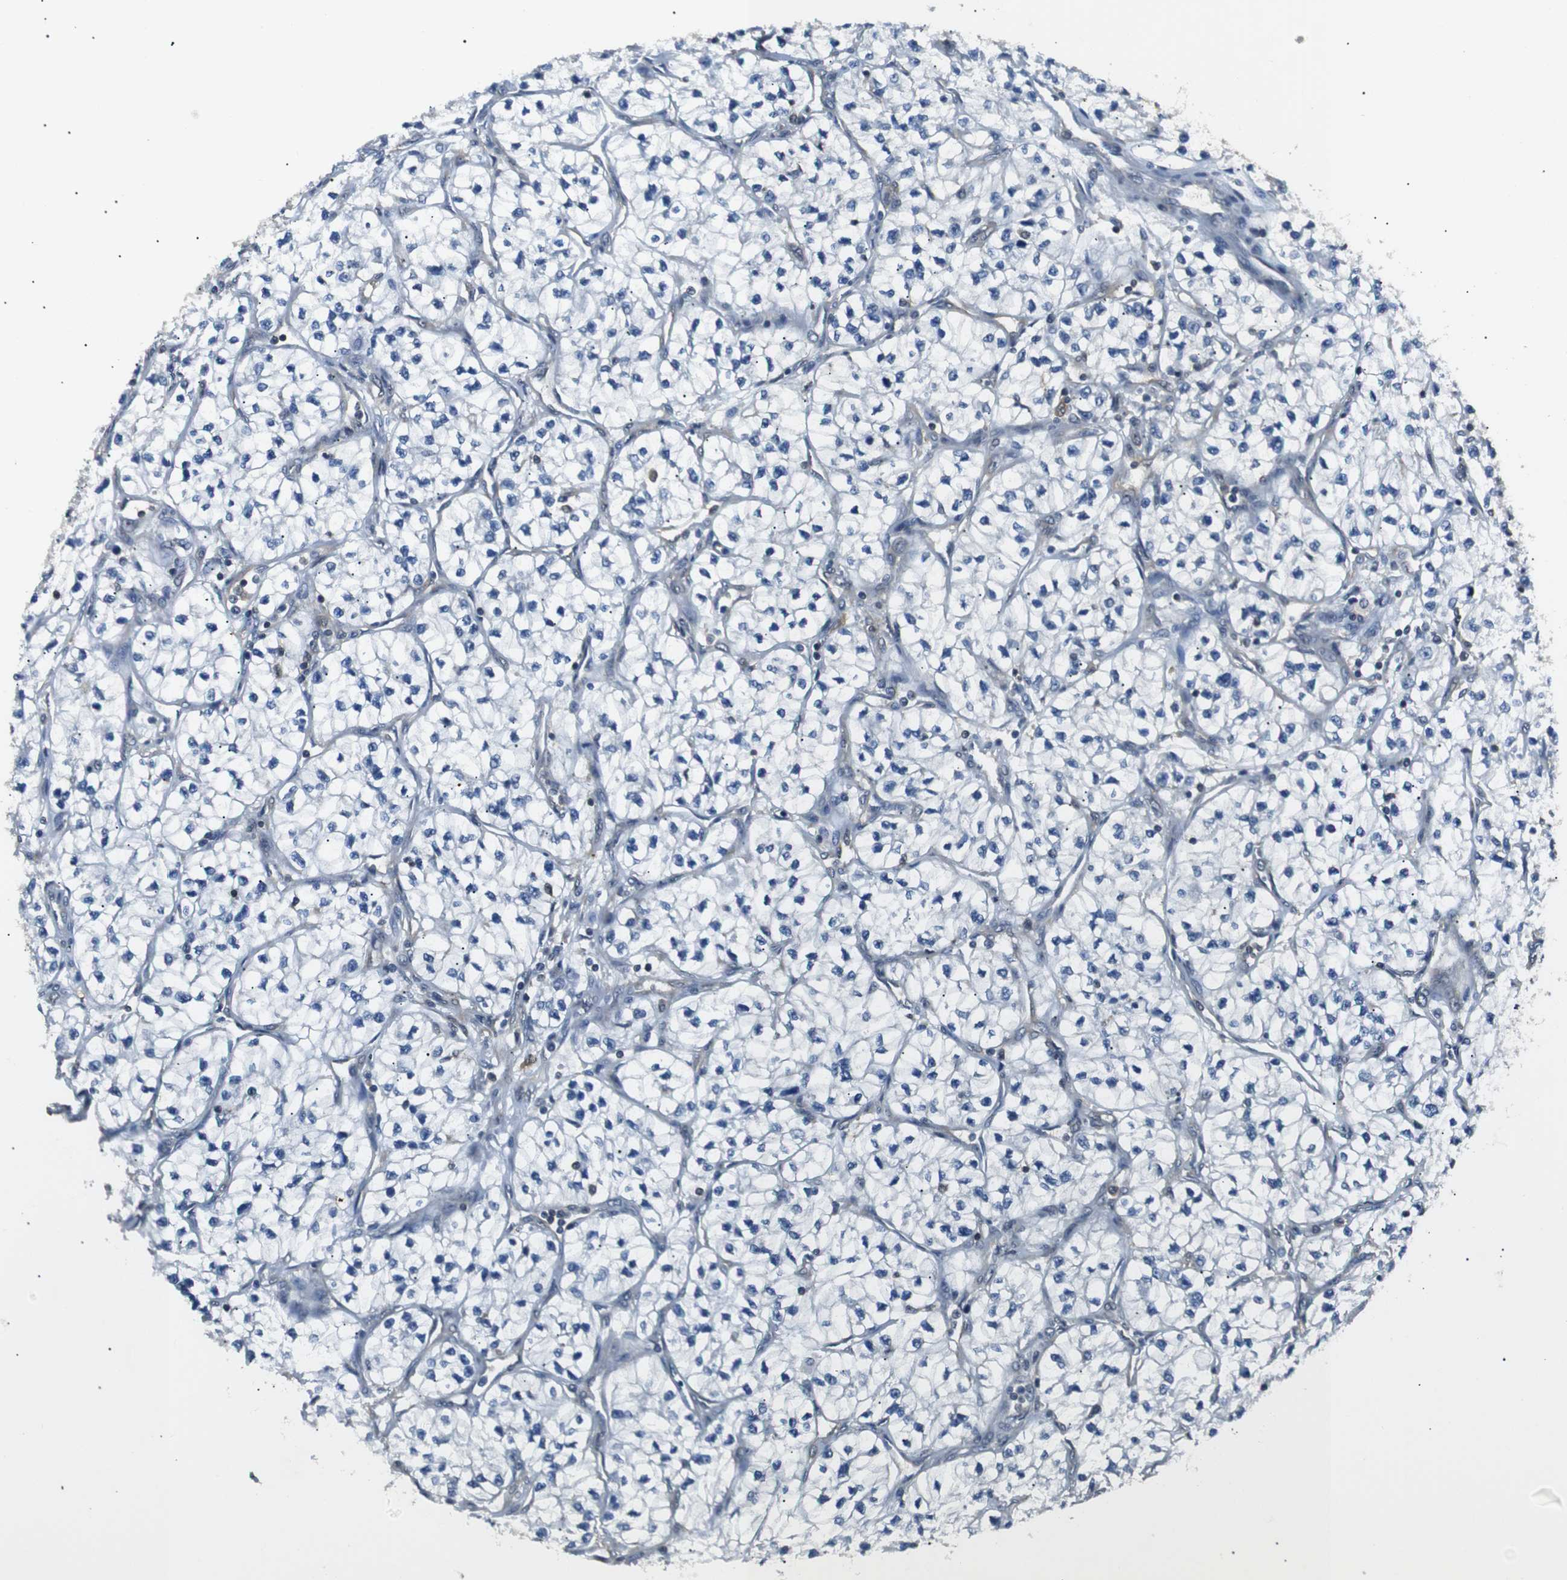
{"staining": {"intensity": "negative", "quantity": "none", "location": "none"}, "tissue": "renal cancer", "cell_type": "Tumor cells", "image_type": "cancer", "snomed": [{"axis": "morphology", "description": "Adenocarcinoma, NOS"}, {"axis": "topography", "description": "Kidney"}], "caption": "This histopathology image is of renal adenocarcinoma stained with immunohistochemistry (IHC) to label a protein in brown with the nuclei are counter-stained blue. There is no positivity in tumor cells. (Brightfield microscopy of DAB (3,3'-diaminobenzidine) immunohistochemistry at high magnification).", "gene": "UBXN1", "patient": {"sex": "female", "age": 57}}